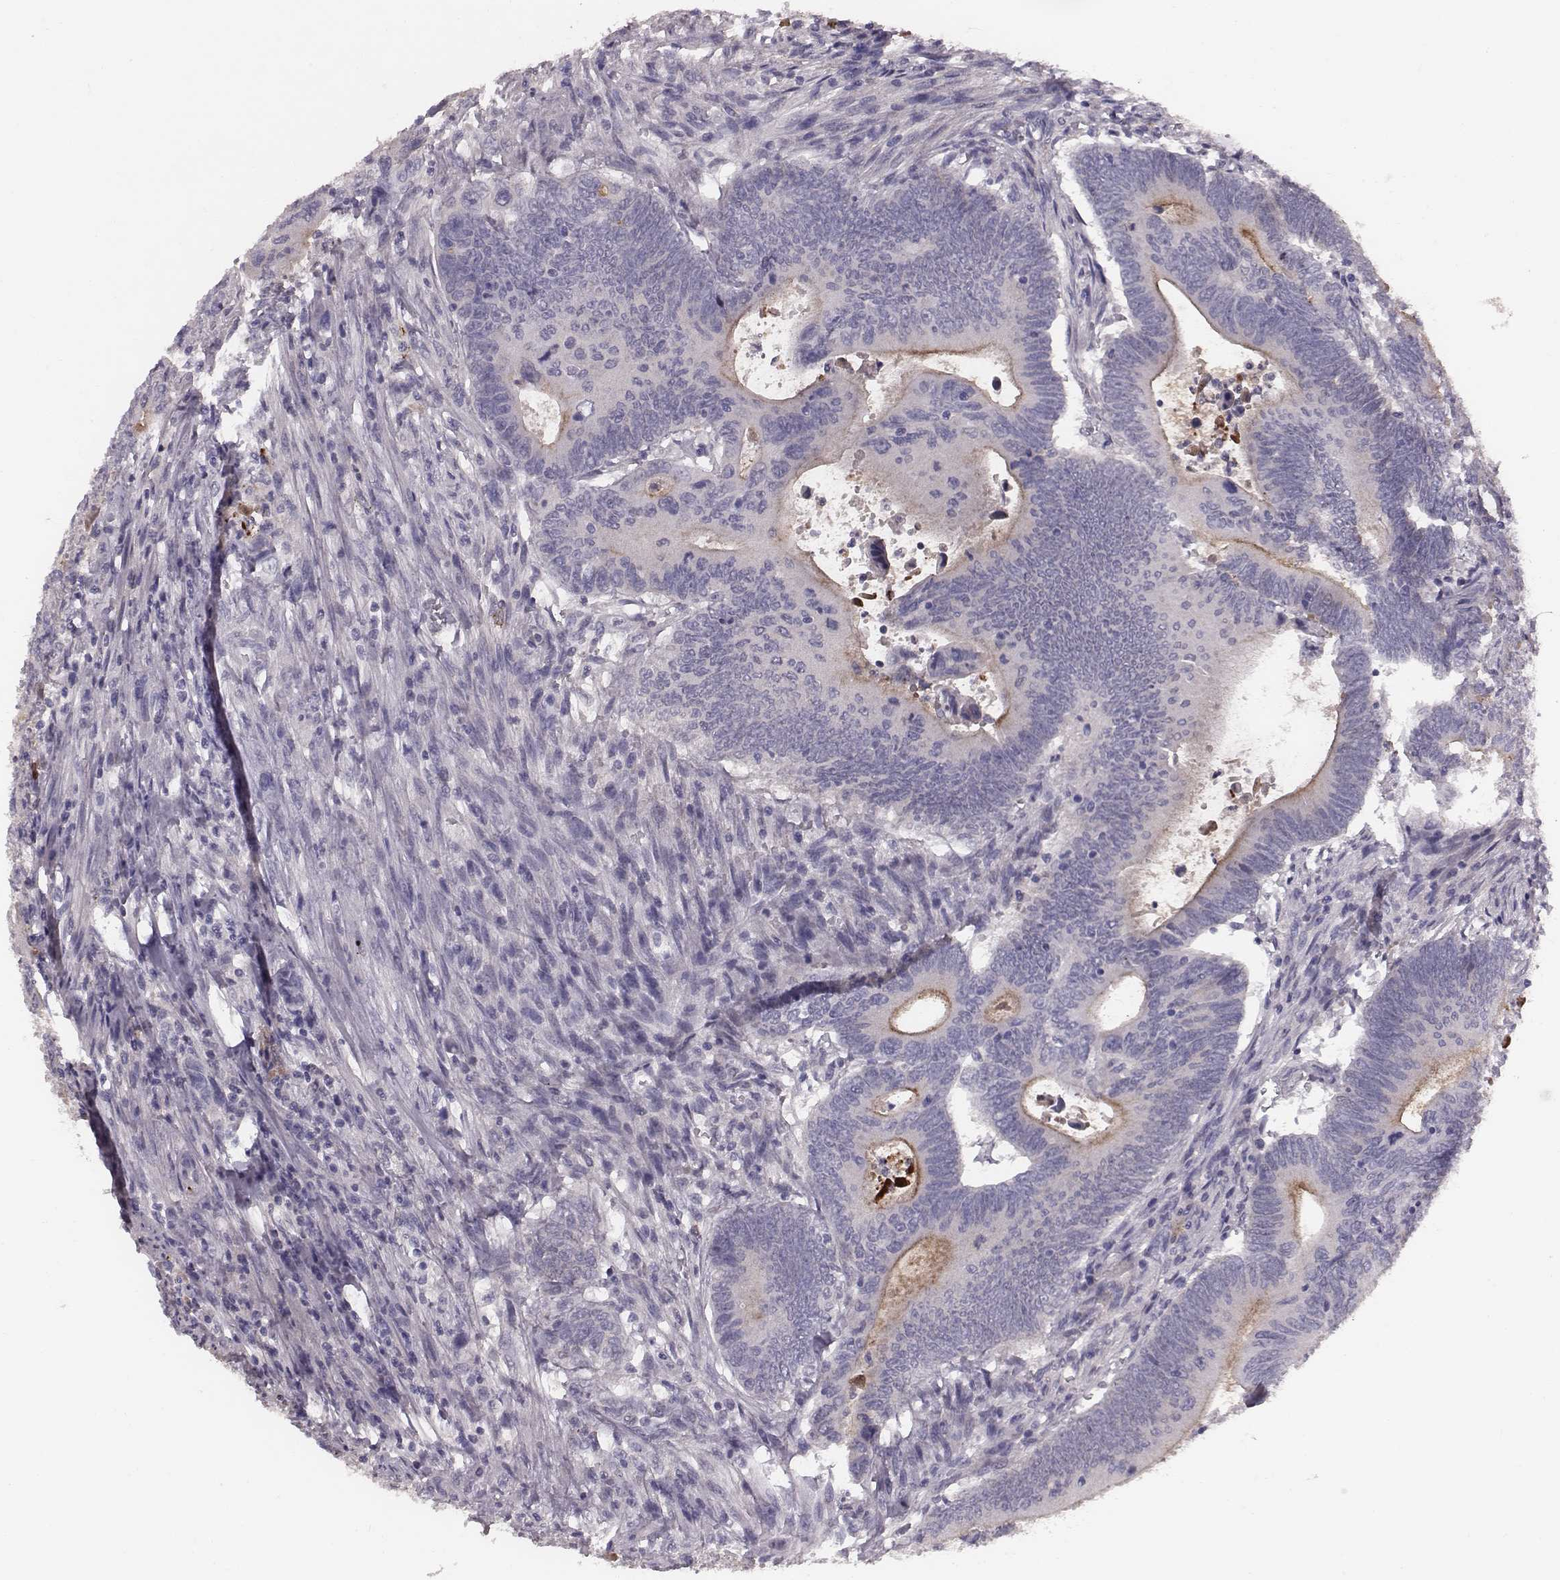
{"staining": {"intensity": "negative", "quantity": "none", "location": "none"}, "tissue": "colorectal cancer", "cell_type": "Tumor cells", "image_type": "cancer", "snomed": [{"axis": "morphology", "description": "Adenocarcinoma, NOS"}, {"axis": "topography", "description": "Colon"}], "caption": "An immunohistochemistry image of colorectal cancer (adenocarcinoma) is shown. There is no staining in tumor cells of colorectal cancer (adenocarcinoma).", "gene": "CFTR", "patient": {"sex": "female", "age": 90}}